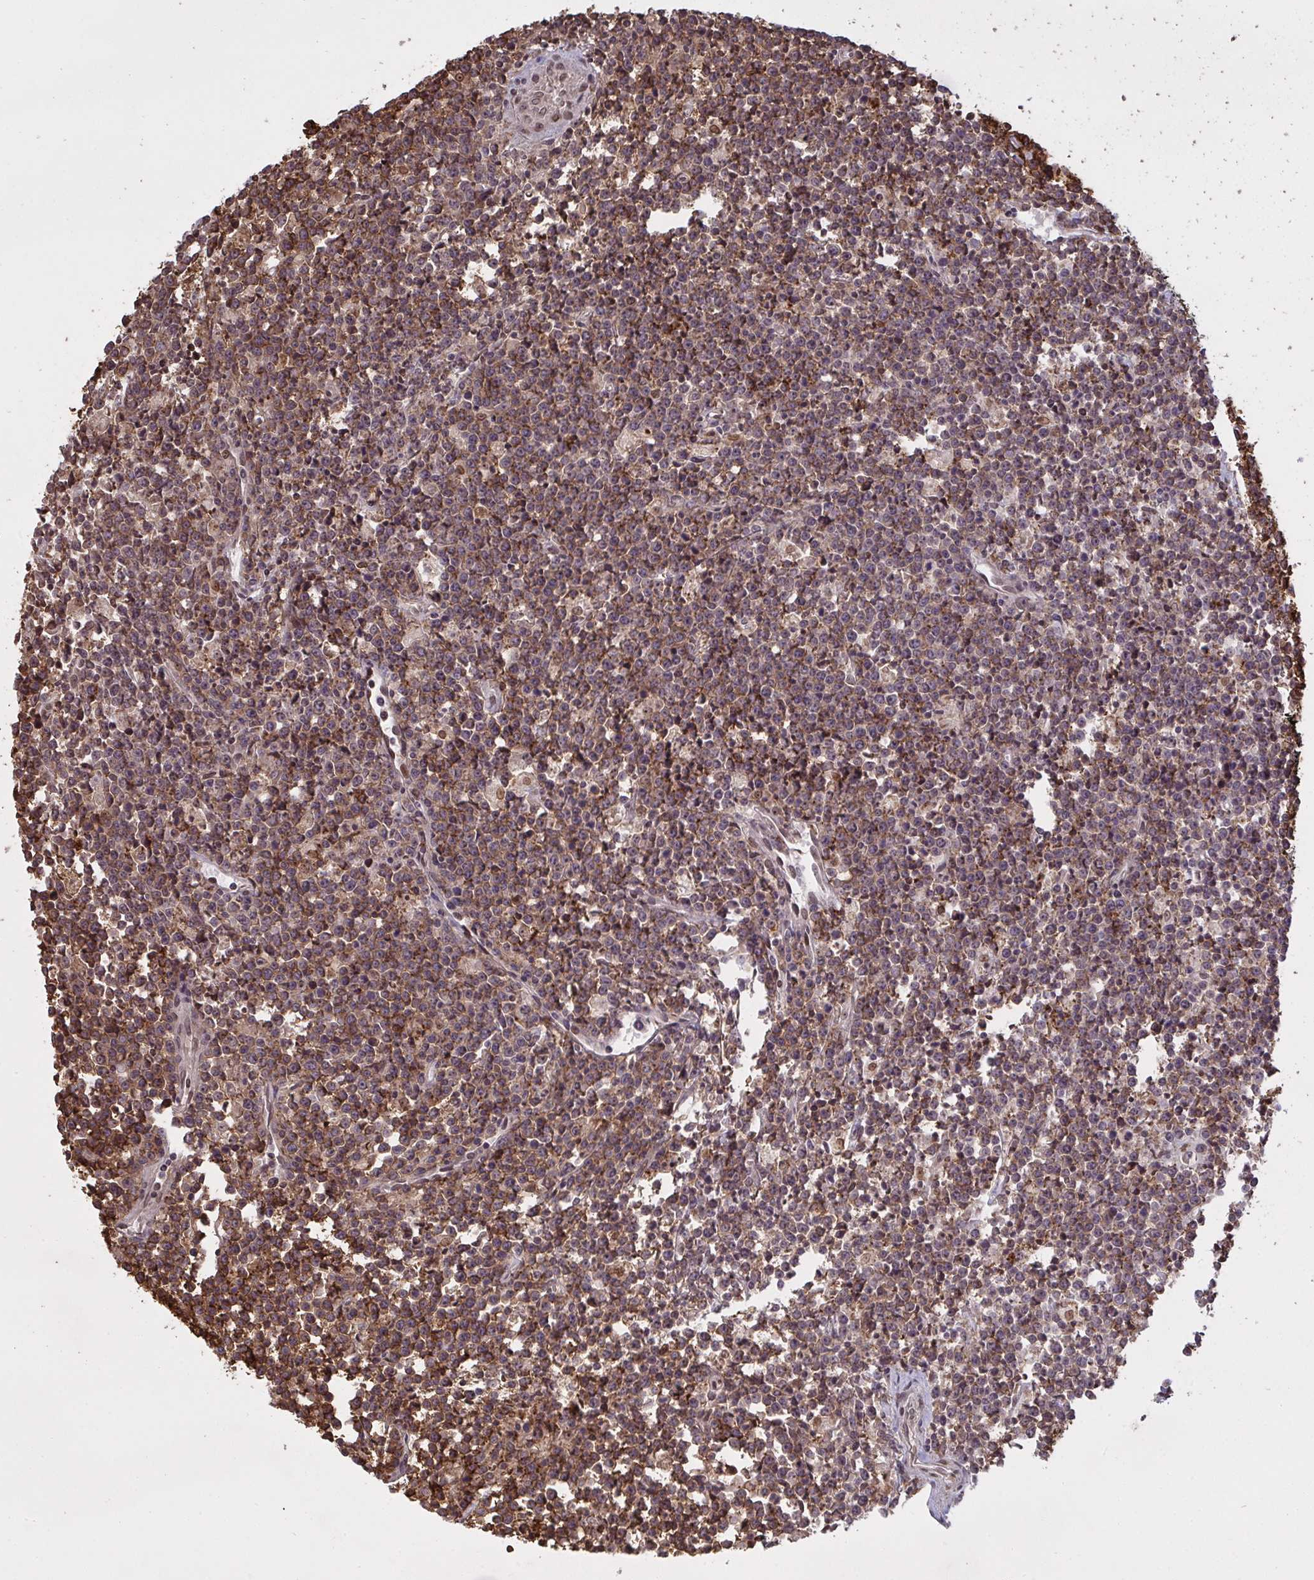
{"staining": {"intensity": "strong", "quantity": "25%-75%", "location": "cytoplasmic/membranous"}, "tissue": "lymphoma", "cell_type": "Tumor cells", "image_type": "cancer", "snomed": [{"axis": "morphology", "description": "Malignant lymphoma, non-Hodgkin's type, High grade"}, {"axis": "topography", "description": "Small intestine"}], "caption": "A histopathology image of malignant lymphoma, non-Hodgkin's type (high-grade) stained for a protein reveals strong cytoplasmic/membranous brown staining in tumor cells.", "gene": "UXT", "patient": {"sex": "female", "age": 56}}